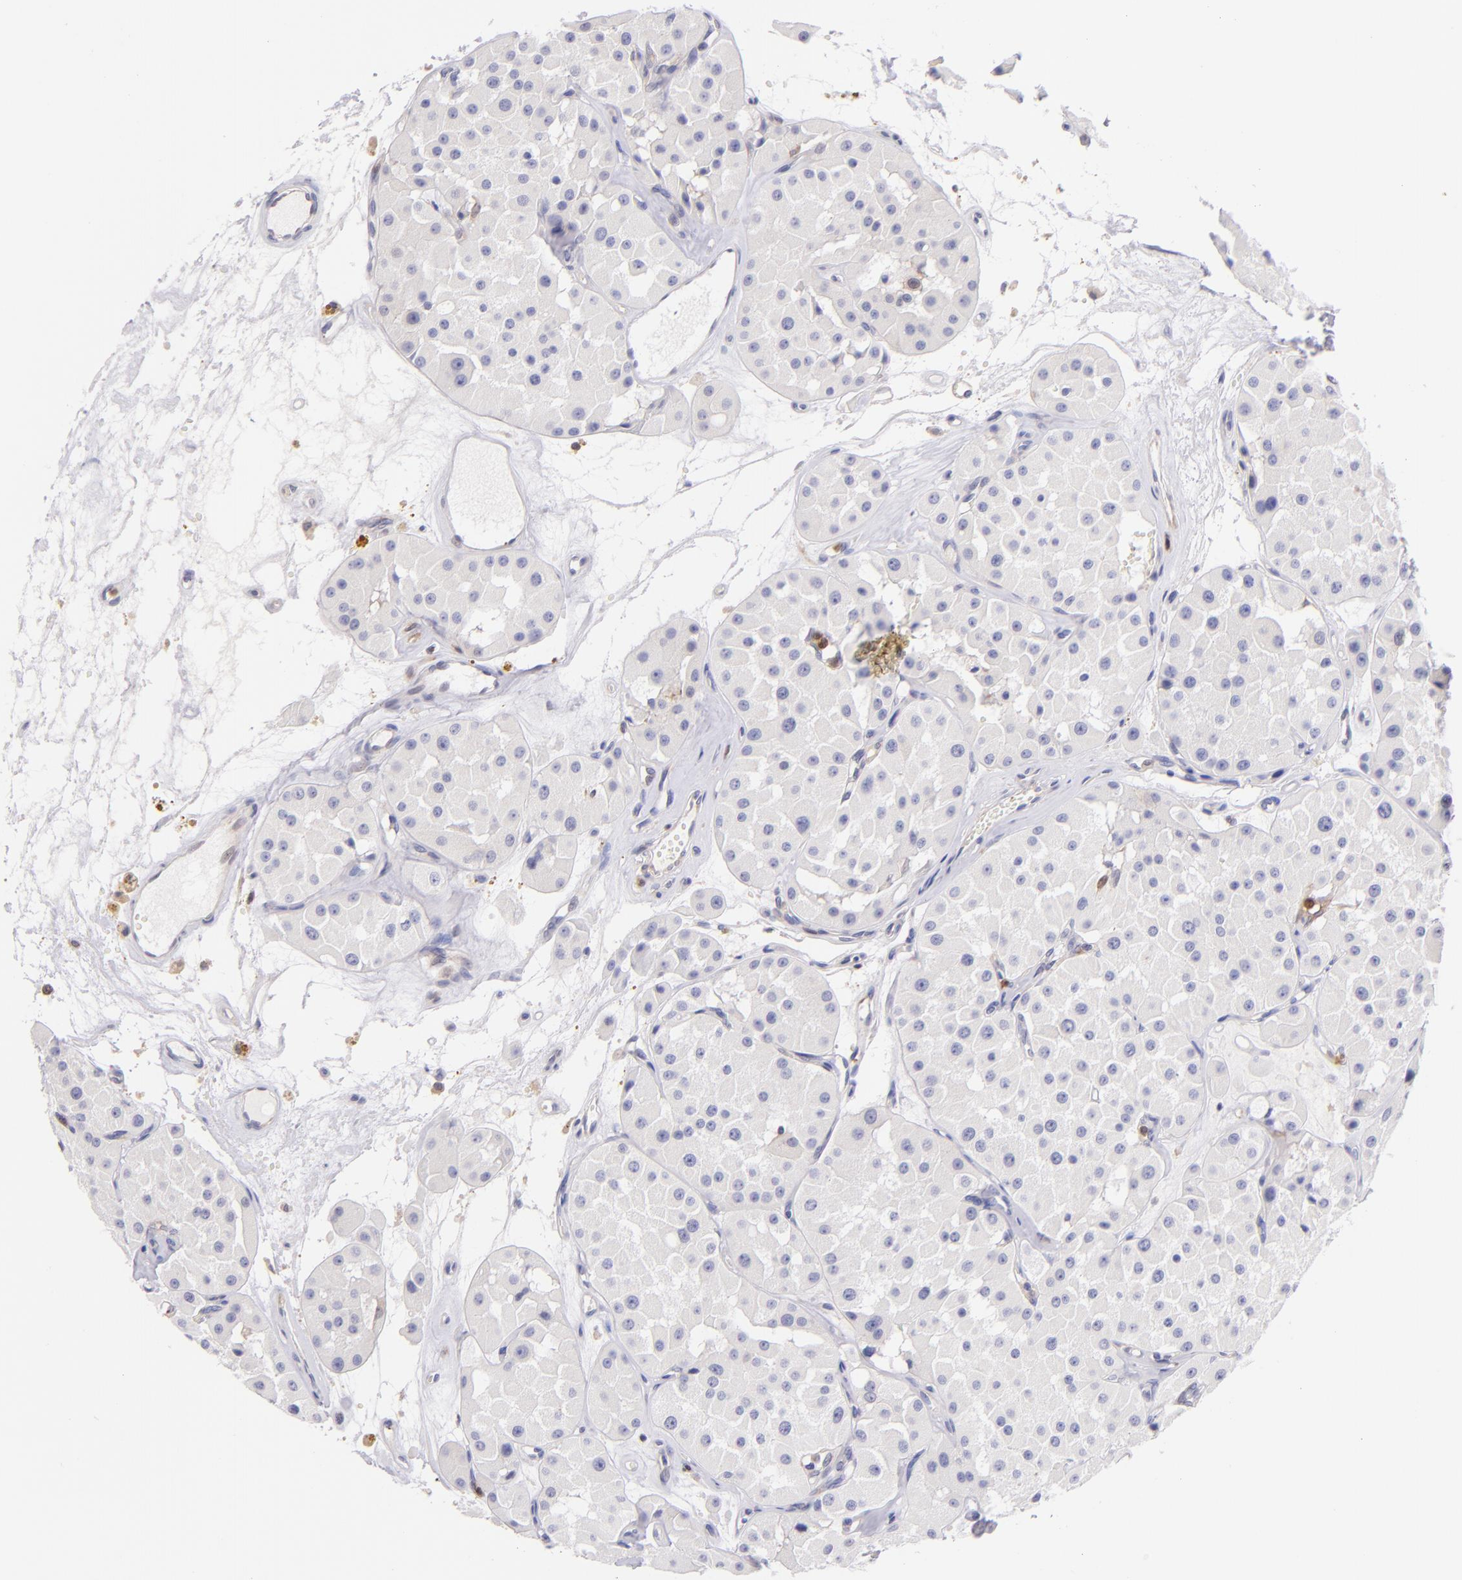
{"staining": {"intensity": "negative", "quantity": "none", "location": "none"}, "tissue": "renal cancer", "cell_type": "Tumor cells", "image_type": "cancer", "snomed": [{"axis": "morphology", "description": "Adenocarcinoma, uncertain malignant potential"}, {"axis": "topography", "description": "Kidney"}], "caption": "IHC image of neoplastic tissue: human renal cancer (adenocarcinoma,  uncertain malignant potential) stained with DAB exhibits no significant protein staining in tumor cells.", "gene": "BTK", "patient": {"sex": "male", "age": 63}}